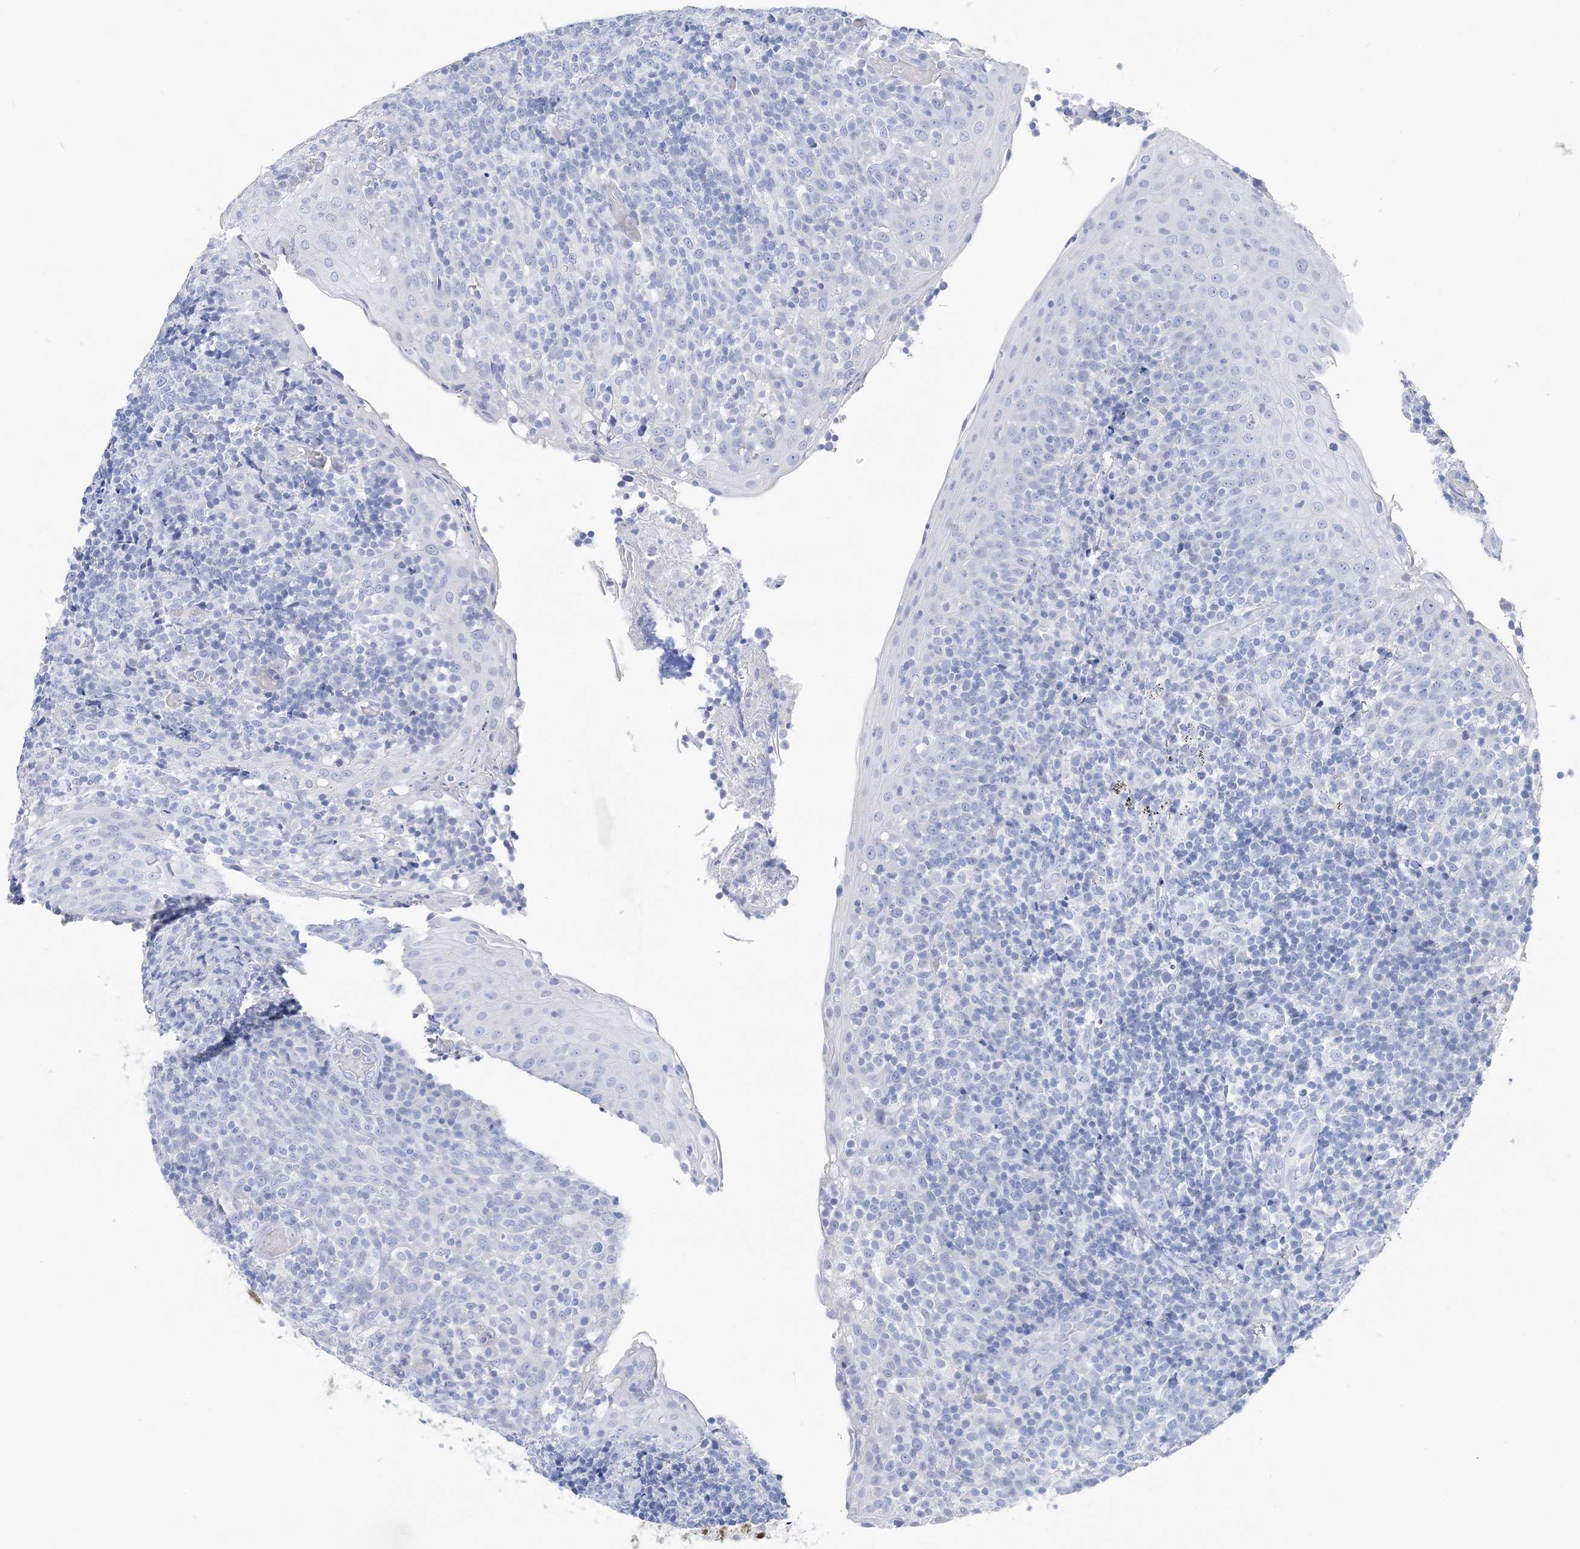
{"staining": {"intensity": "negative", "quantity": "none", "location": "none"}, "tissue": "tonsil", "cell_type": "Germinal center cells", "image_type": "normal", "snomed": [{"axis": "morphology", "description": "Normal tissue, NOS"}, {"axis": "topography", "description": "Tonsil"}], "caption": "Immunohistochemistry (IHC) micrograph of normal tonsil: human tonsil stained with DAB (3,3'-diaminobenzidine) reveals no significant protein expression in germinal center cells. The staining was performed using DAB (3,3'-diaminobenzidine) to visualize the protein expression in brown, while the nuclei were stained in blue with hematoxylin (Magnification: 20x).", "gene": "TSPYL6", "patient": {"sex": "female", "age": 19}}